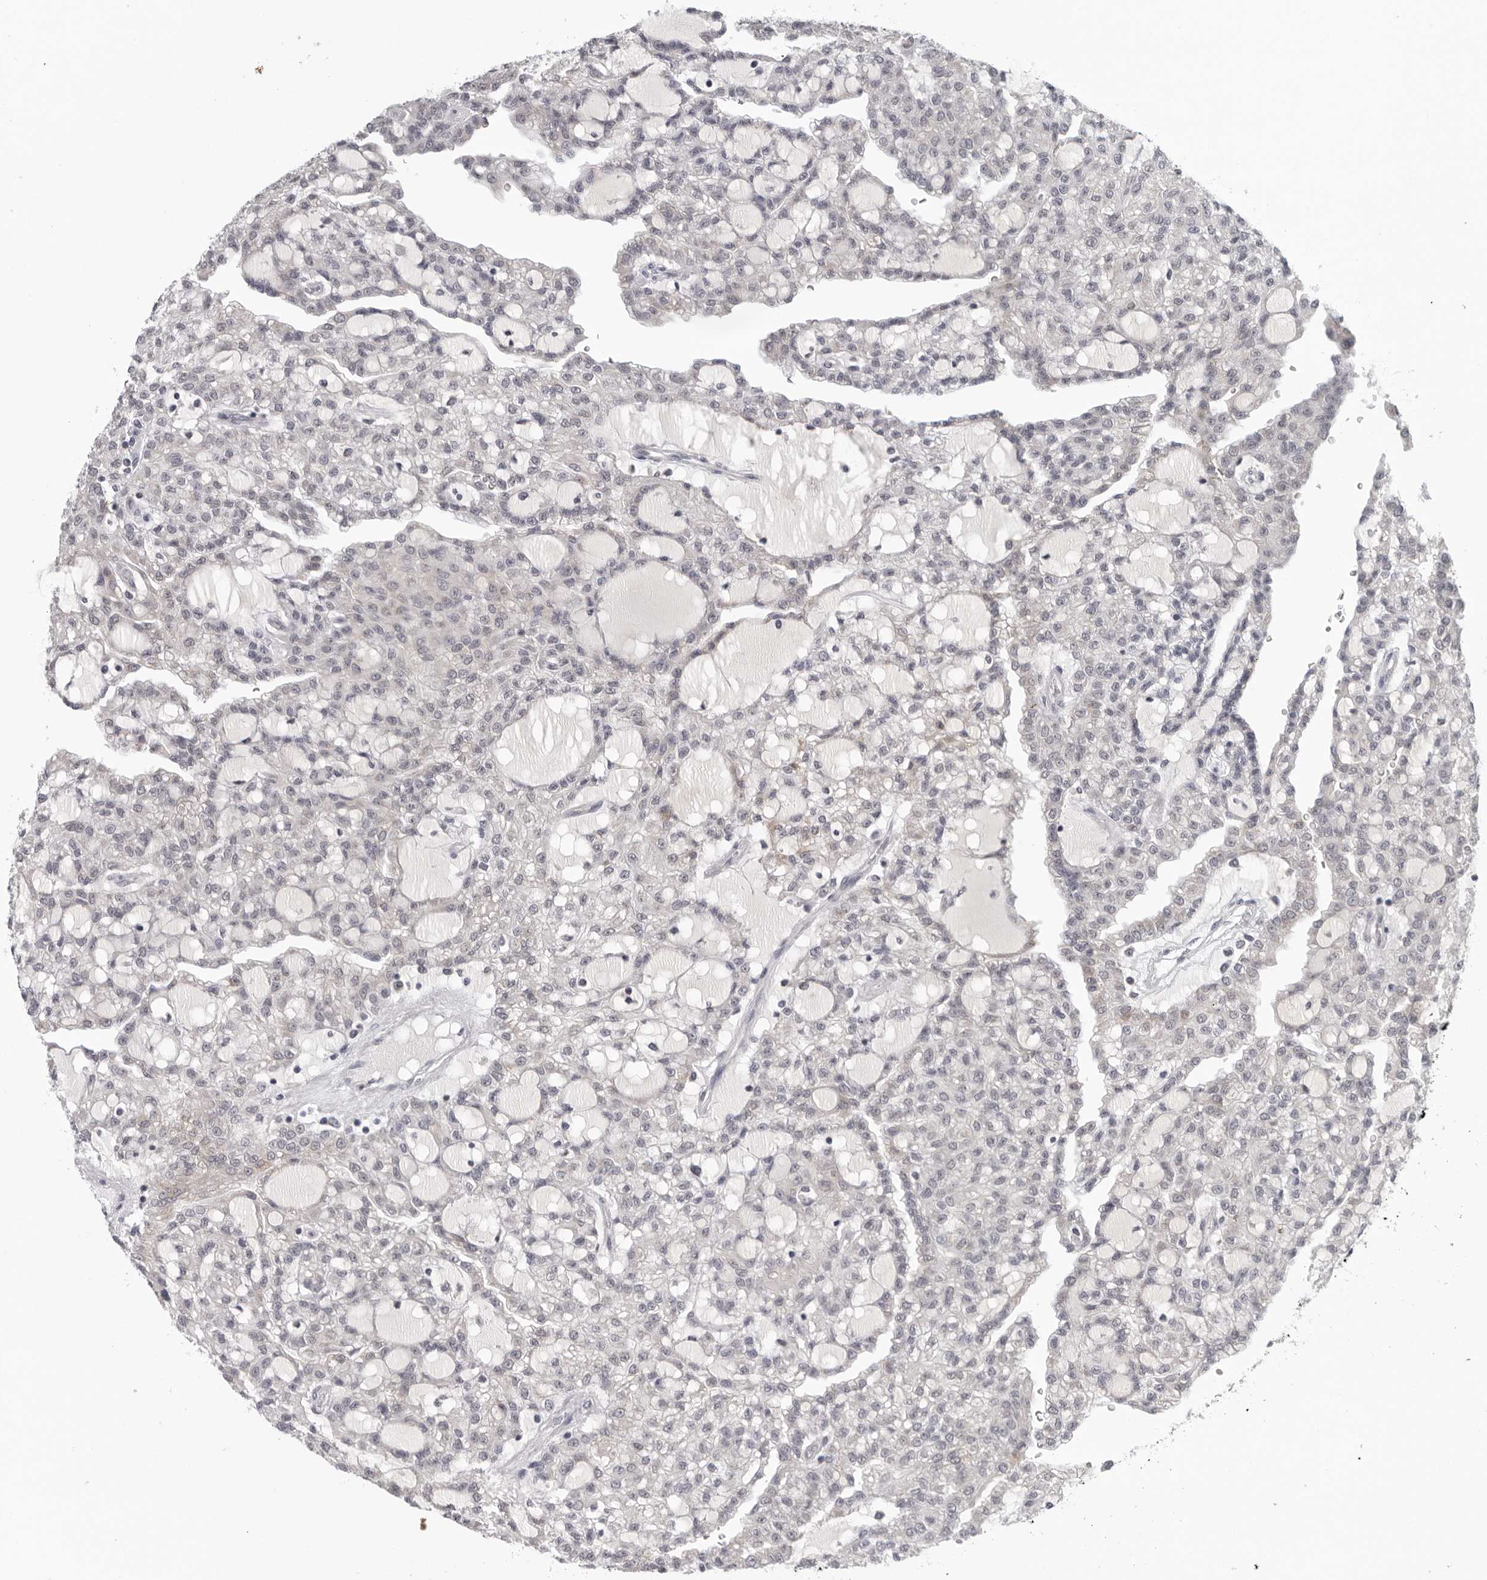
{"staining": {"intensity": "negative", "quantity": "none", "location": "none"}, "tissue": "renal cancer", "cell_type": "Tumor cells", "image_type": "cancer", "snomed": [{"axis": "morphology", "description": "Adenocarcinoma, NOS"}, {"axis": "topography", "description": "Kidney"}], "caption": "High power microscopy photomicrograph of an immunohistochemistry histopathology image of renal adenocarcinoma, revealing no significant staining in tumor cells.", "gene": "CPT2", "patient": {"sex": "male", "age": 63}}